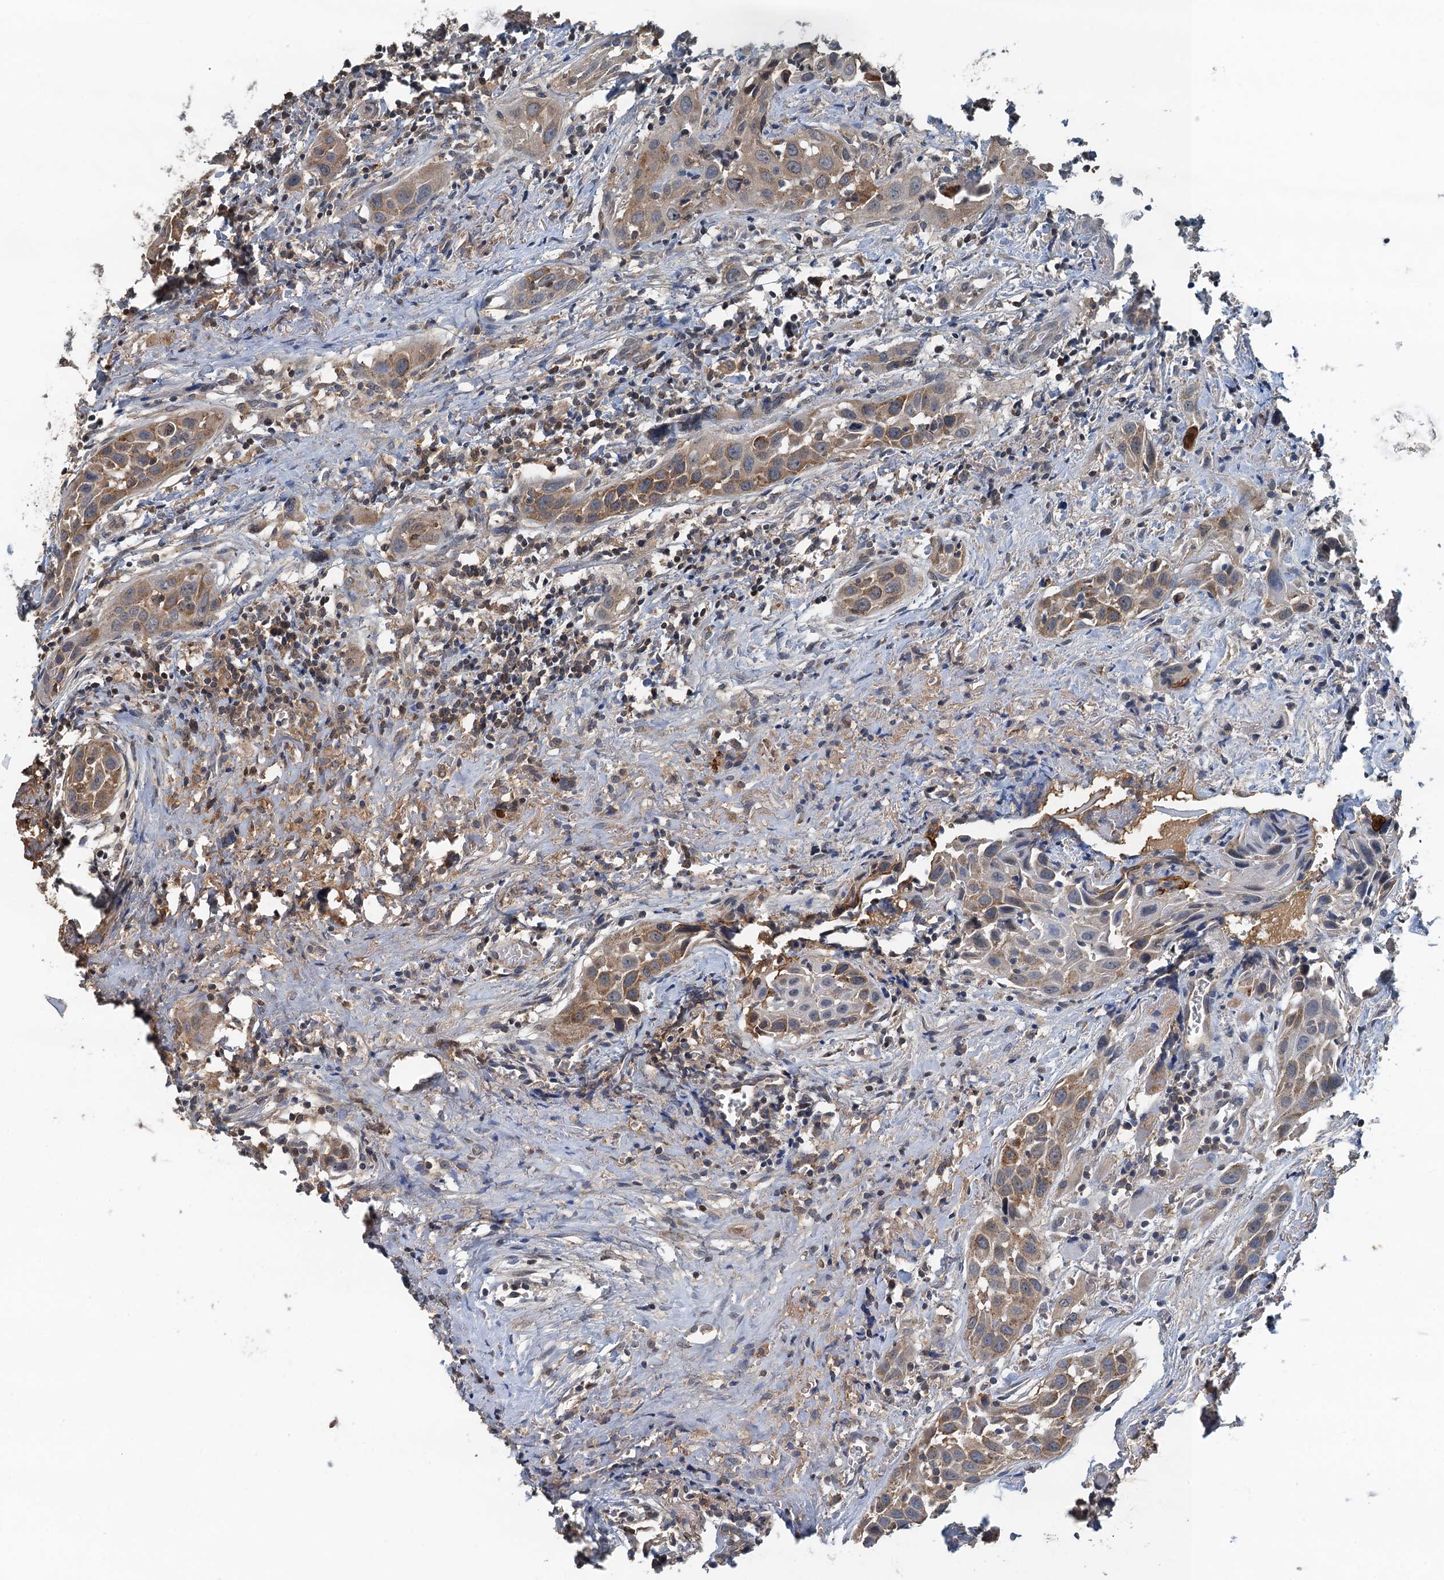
{"staining": {"intensity": "moderate", "quantity": ">75%", "location": "cytoplasmic/membranous"}, "tissue": "head and neck cancer", "cell_type": "Tumor cells", "image_type": "cancer", "snomed": [{"axis": "morphology", "description": "Squamous cell carcinoma, NOS"}, {"axis": "topography", "description": "Oral tissue"}, {"axis": "topography", "description": "Head-Neck"}], "caption": "Human head and neck cancer stained for a protein (brown) displays moderate cytoplasmic/membranous positive positivity in about >75% of tumor cells.", "gene": "LSM14B", "patient": {"sex": "female", "age": 50}}